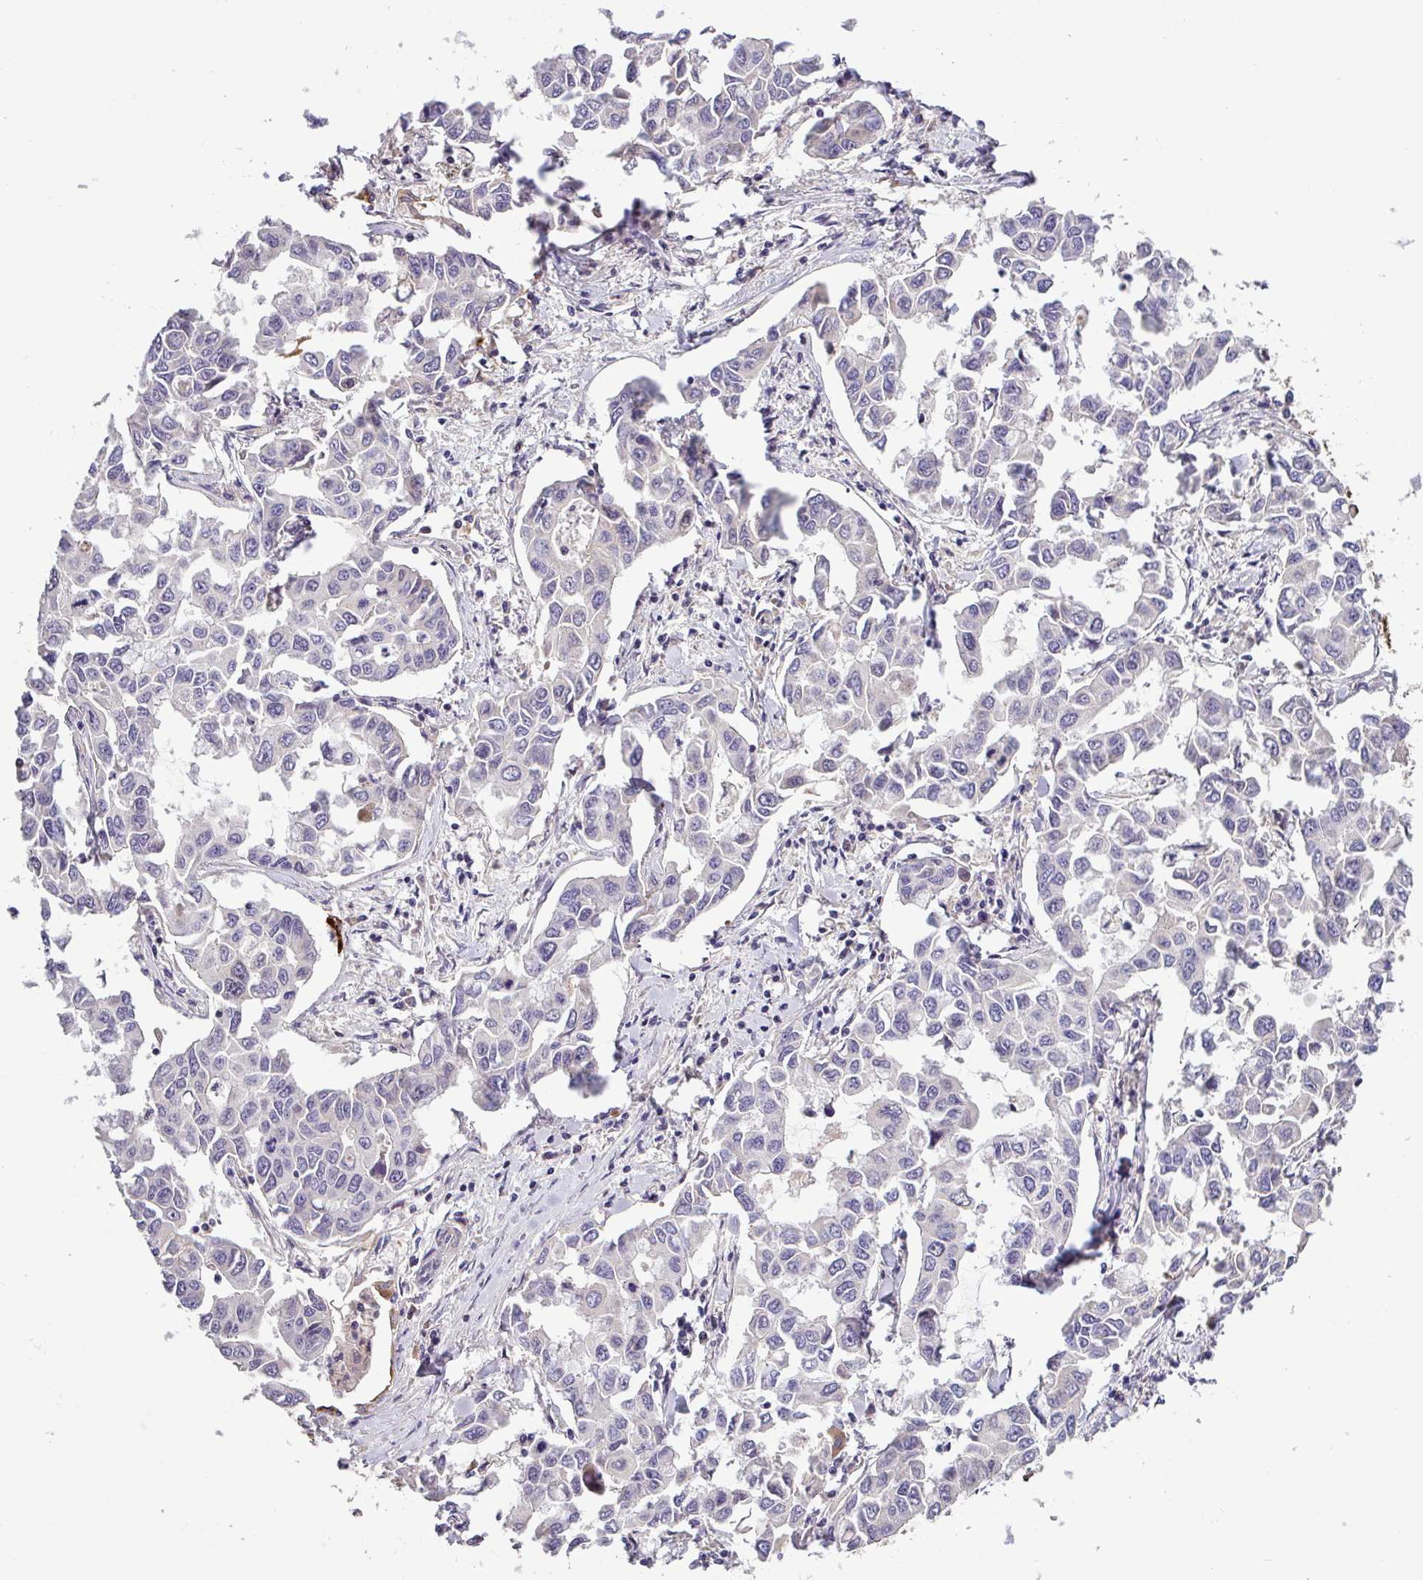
{"staining": {"intensity": "weak", "quantity": "<25%", "location": "cytoplasmic/membranous"}, "tissue": "lung cancer", "cell_type": "Tumor cells", "image_type": "cancer", "snomed": [{"axis": "morphology", "description": "Adenocarcinoma, NOS"}, {"axis": "topography", "description": "Lung"}], "caption": "DAB immunohistochemical staining of human adenocarcinoma (lung) reveals no significant staining in tumor cells.", "gene": "SFTPB", "patient": {"sex": "male", "age": 64}}